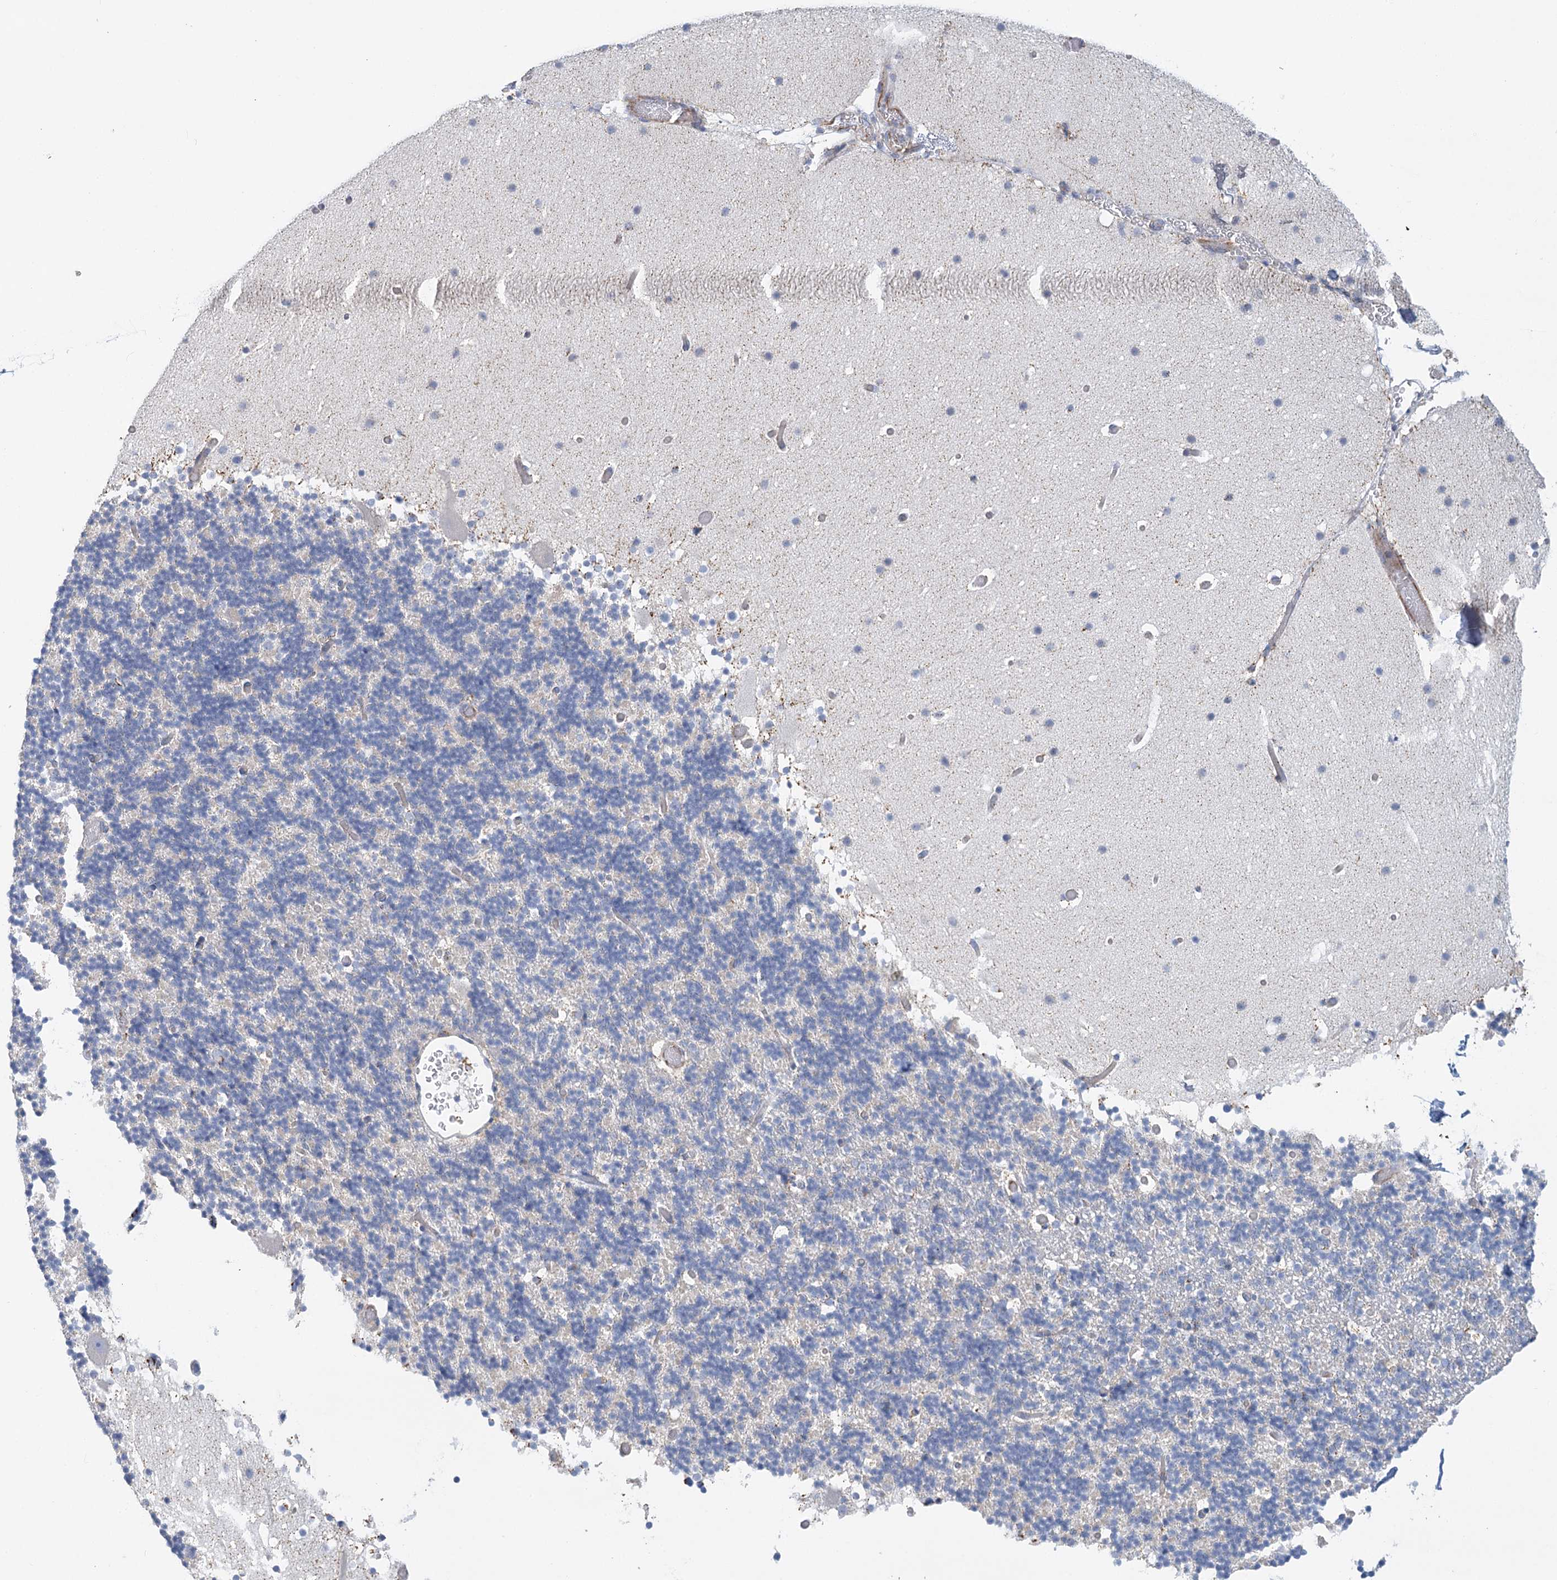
{"staining": {"intensity": "negative", "quantity": "none", "location": "none"}, "tissue": "cerebellum", "cell_type": "Cells in granular layer", "image_type": "normal", "snomed": [{"axis": "morphology", "description": "Normal tissue, NOS"}, {"axis": "topography", "description": "Cerebellum"}], "caption": "The IHC image has no significant staining in cells in granular layer of cerebellum. (Stains: DAB immunohistochemistry with hematoxylin counter stain, Microscopy: brightfield microscopy at high magnification).", "gene": "DHTKD1", "patient": {"sex": "male", "age": 57}}